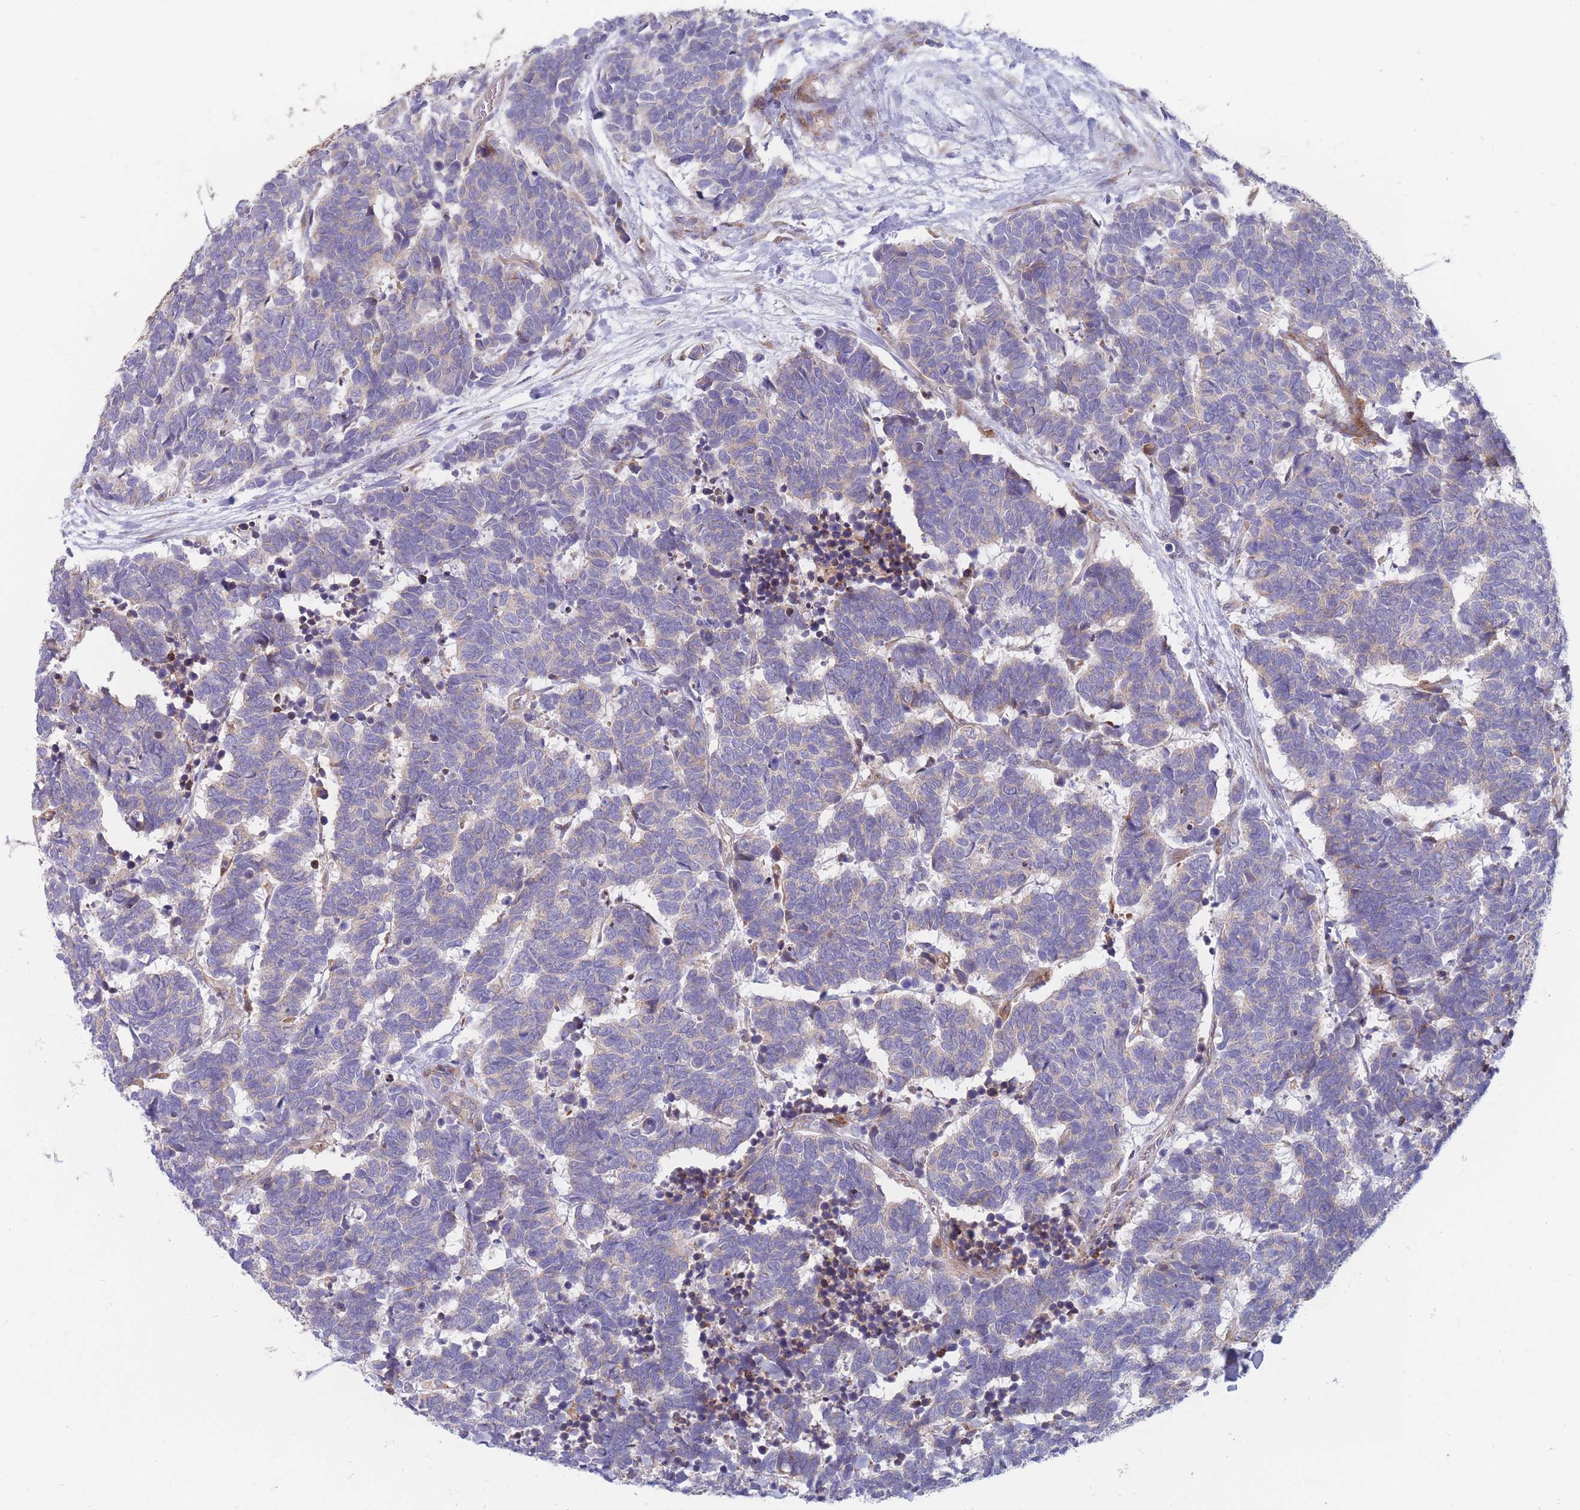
{"staining": {"intensity": "negative", "quantity": "none", "location": "none"}, "tissue": "carcinoid", "cell_type": "Tumor cells", "image_type": "cancer", "snomed": [{"axis": "morphology", "description": "Carcinoma, NOS"}, {"axis": "morphology", "description": "Carcinoid, malignant, NOS"}, {"axis": "topography", "description": "Urinary bladder"}], "caption": "Malignant carcinoid was stained to show a protein in brown. There is no significant staining in tumor cells.", "gene": "TMEM131L", "patient": {"sex": "male", "age": 57}}